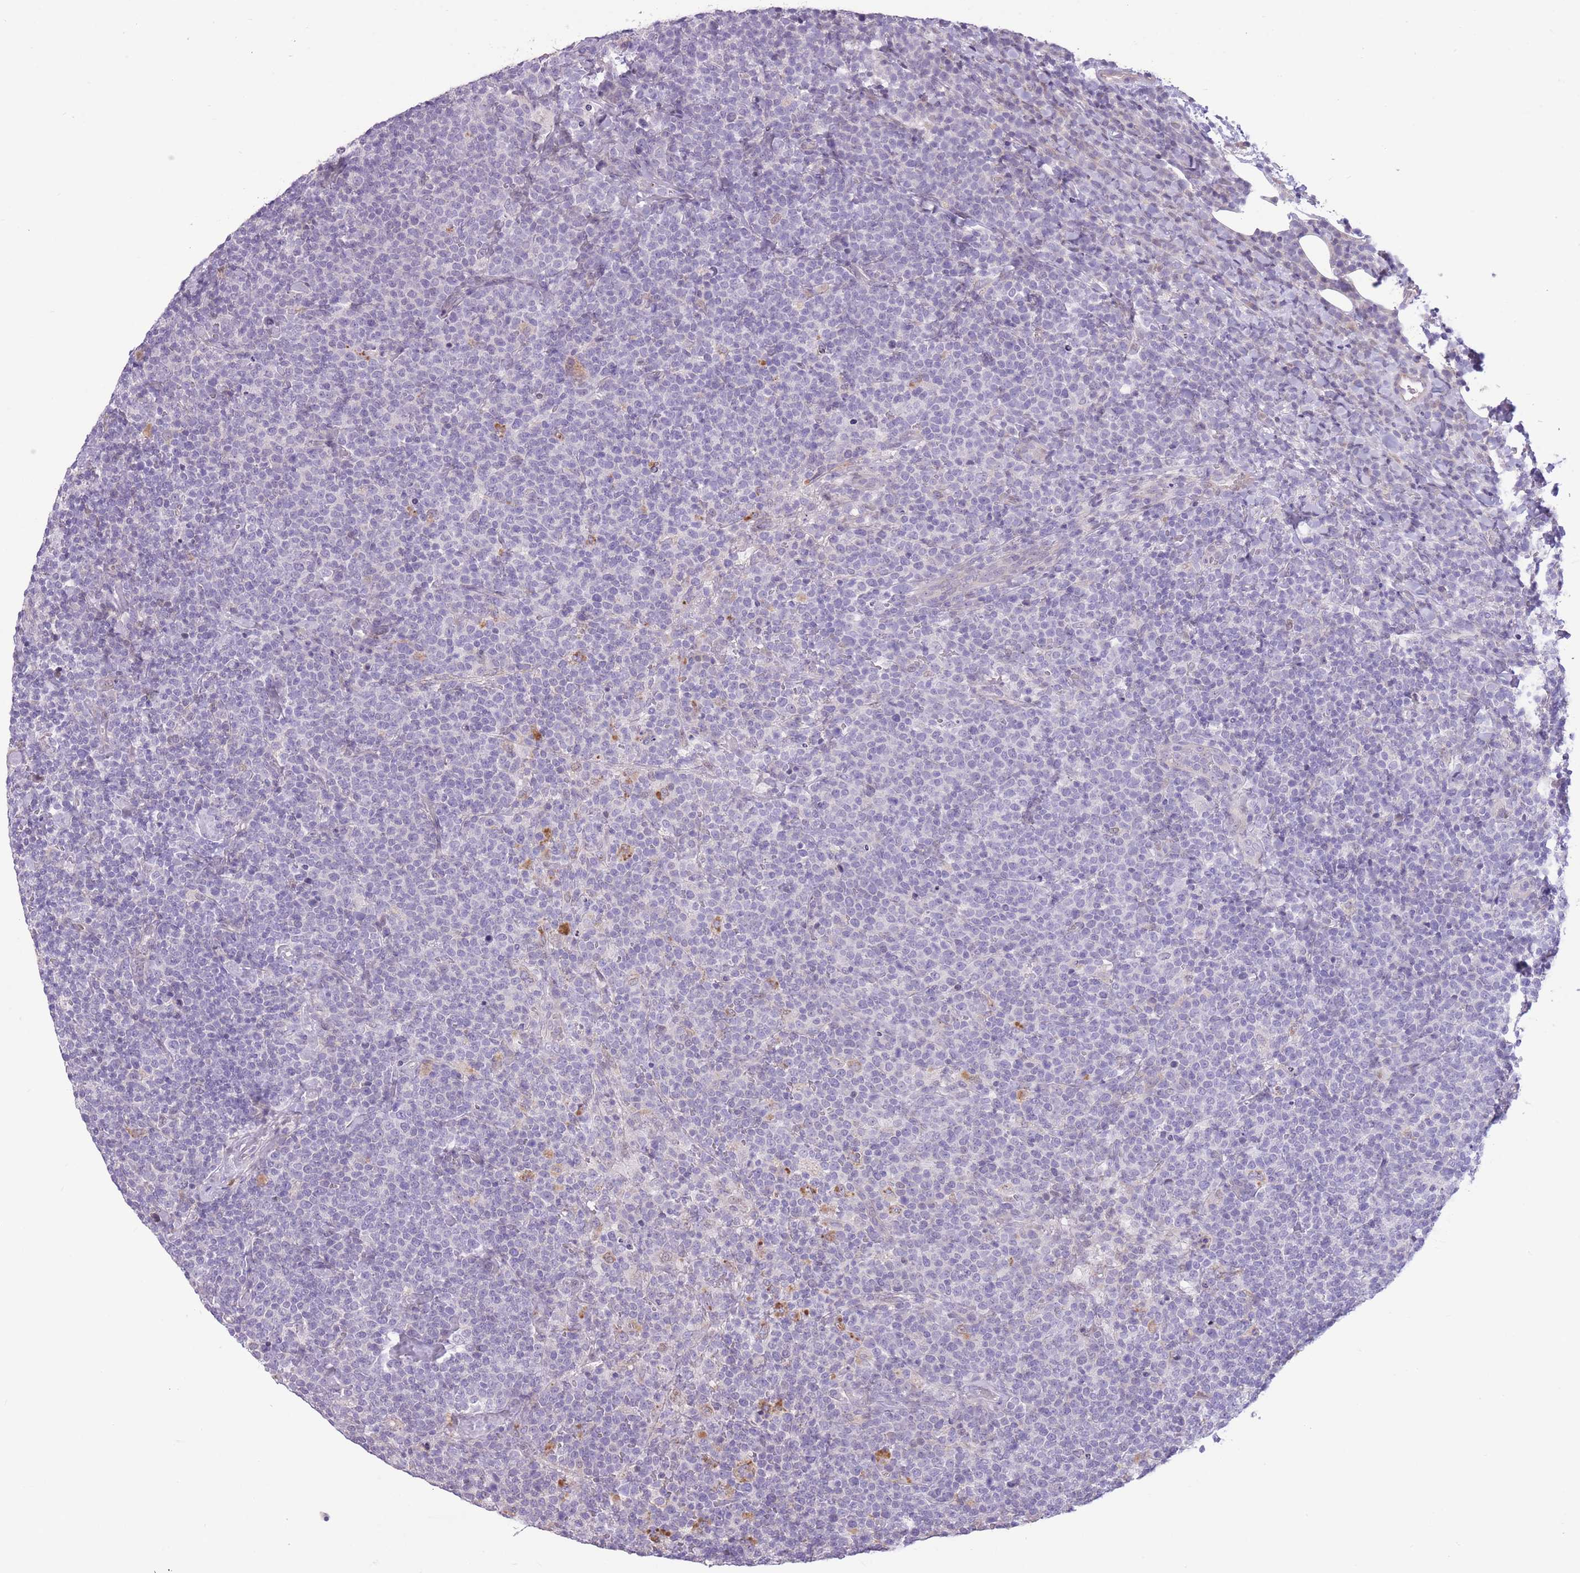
{"staining": {"intensity": "negative", "quantity": "none", "location": "none"}, "tissue": "lymphoma", "cell_type": "Tumor cells", "image_type": "cancer", "snomed": [{"axis": "morphology", "description": "Malignant lymphoma, non-Hodgkin's type, High grade"}, {"axis": "topography", "description": "Lymph node"}], "caption": "Immunohistochemistry (IHC) histopathology image of neoplastic tissue: lymphoma stained with DAB shows no significant protein staining in tumor cells. (Stains: DAB IHC with hematoxylin counter stain, Microscopy: brightfield microscopy at high magnification).", "gene": "WDR70", "patient": {"sex": "male", "age": 61}}